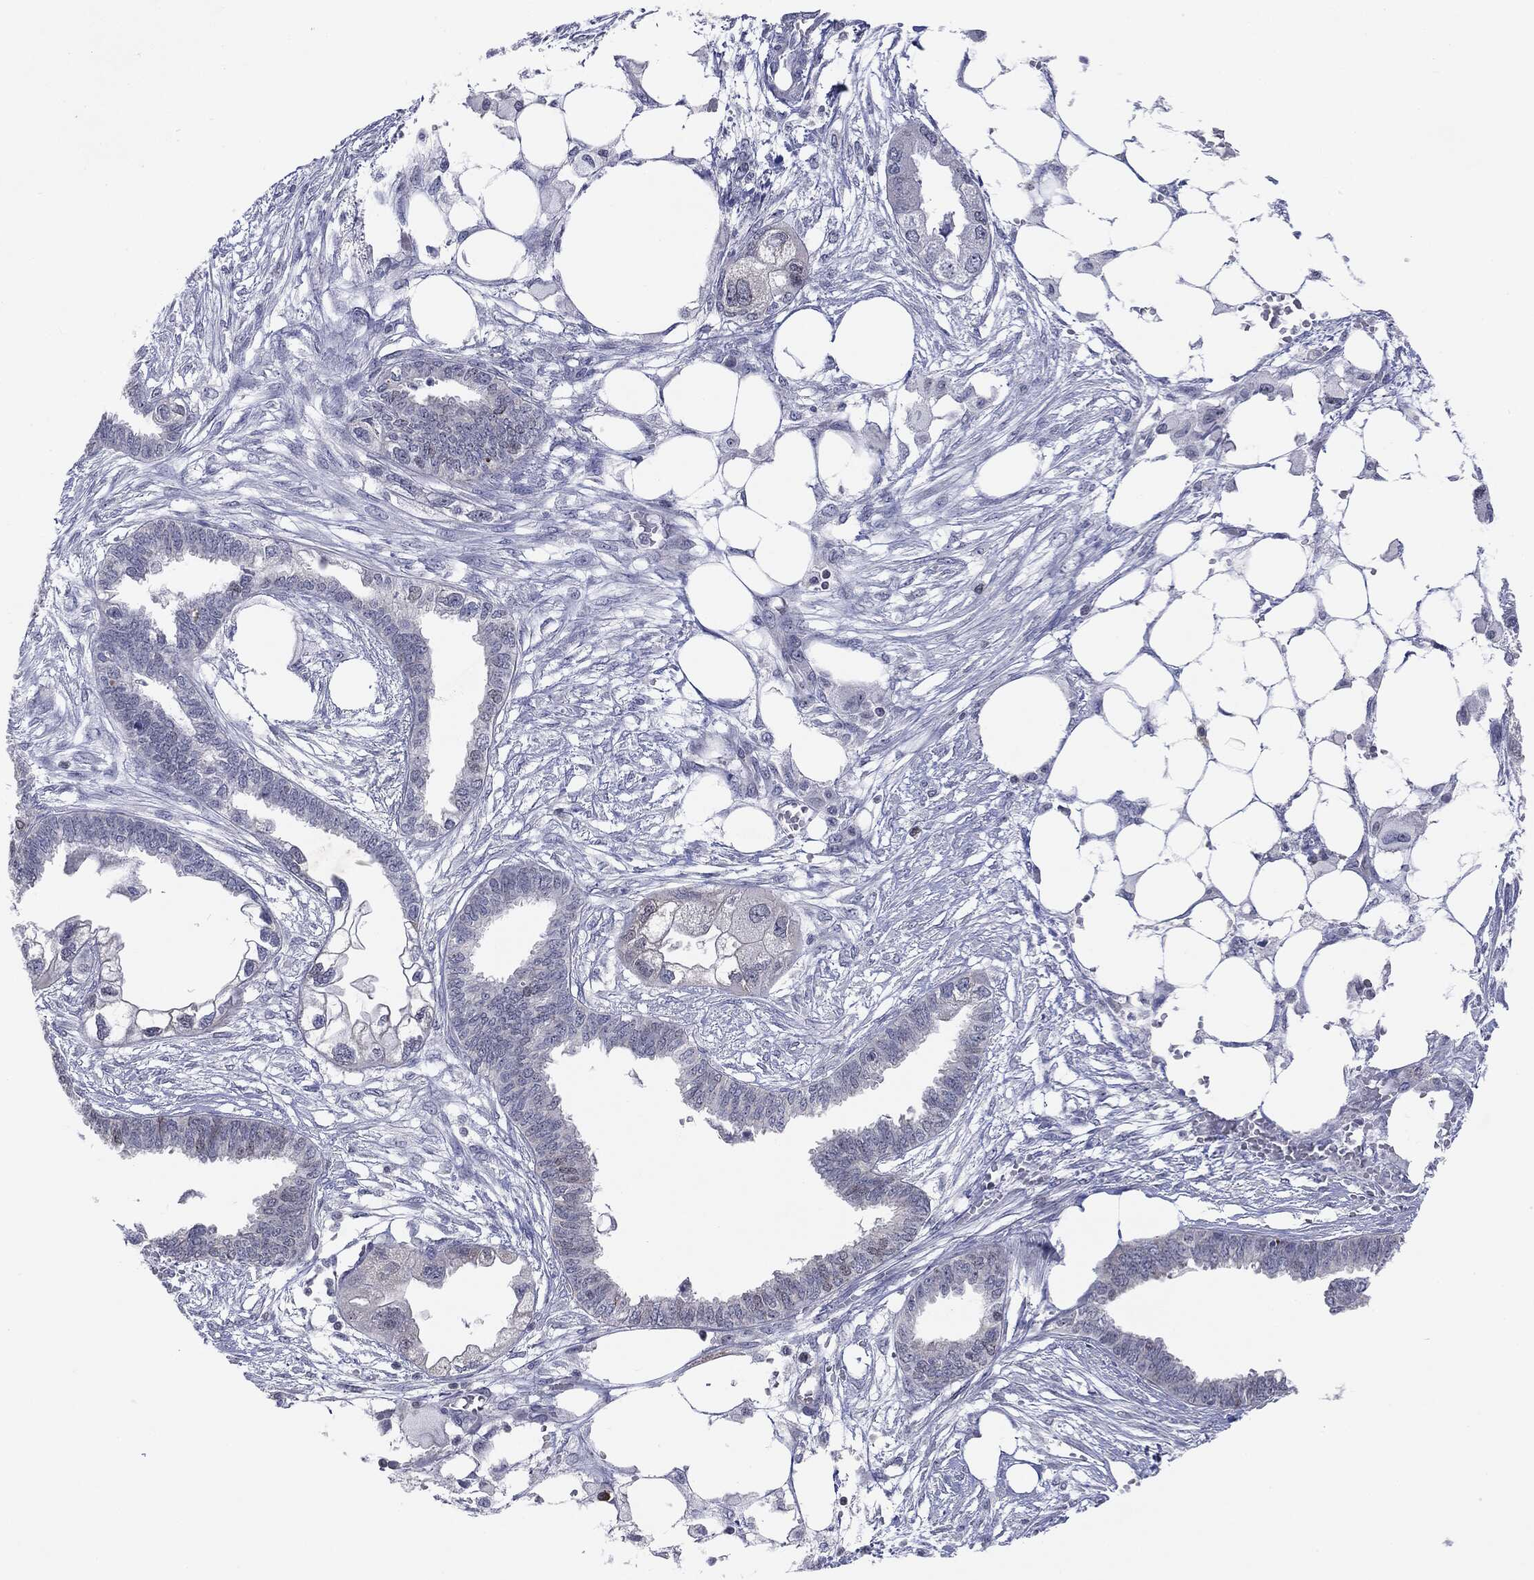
{"staining": {"intensity": "negative", "quantity": "none", "location": "none"}, "tissue": "endometrial cancer", "cell_type": "Tumor cells", "image_type": "cancer", "snomed": [{"axis": "morphology", "description": "Adenocarcinoma, NOS"}, {"axis": "morphology", "description": "Adenocarcinoma, metastatic, NOS"}, {"axis": "topography", "description": "Adipose tissue"}, {"axis": "topography", "description": "Endometrium"}], "caption": "Adenocarcinoma (endometrial) stained for a protein using immunohistochemistry (IHC) exhibits no staining tumor cells.", "gene": "KIF2C", "patient": {"sex": "female", "age": 67}}